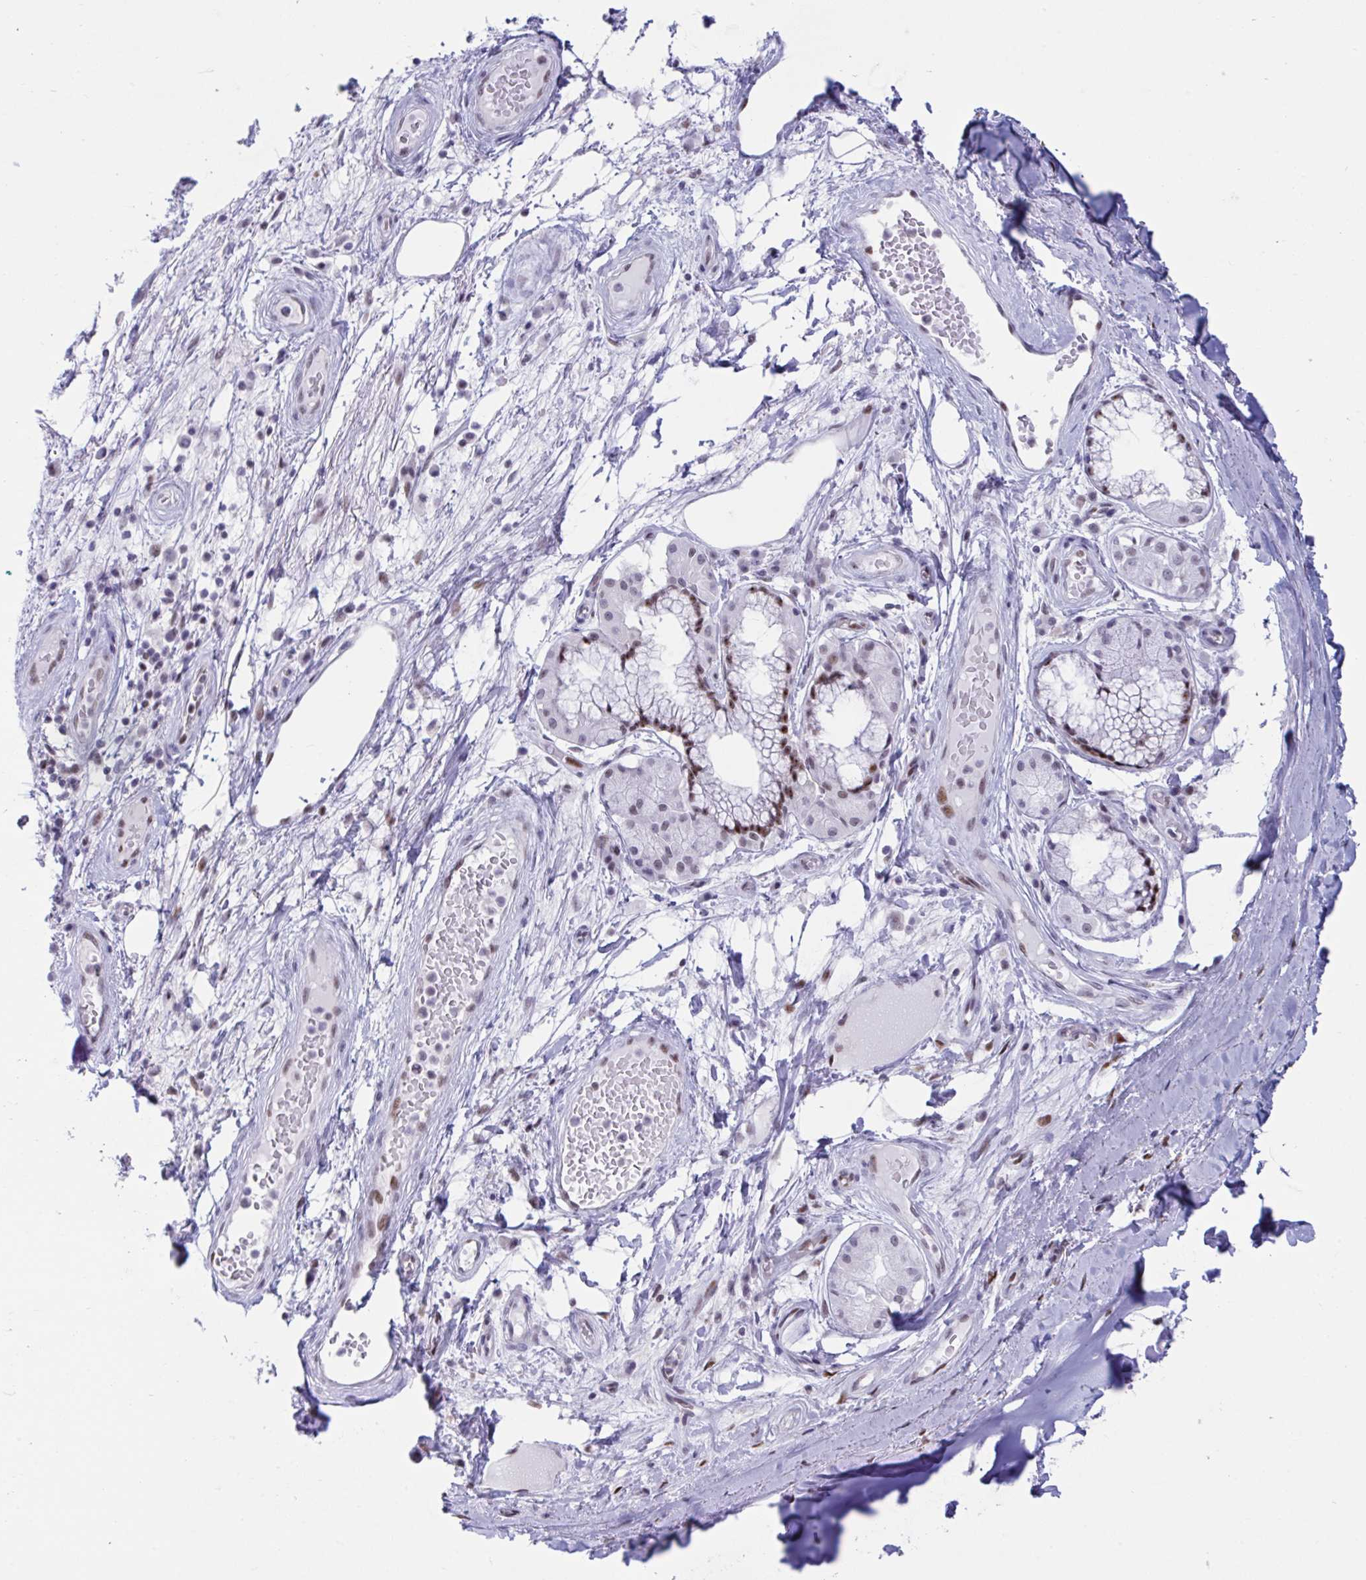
{"staining": {"intensity": "moderate", "quantity": "25%-75%", "location": "nuclear"}, "tissue": "adipose tissue", "cell_type": "Adipocytes", "image_type": "normal", "snomed": [{"axis": "morphology", "description": "Normal tissue, NOS"}, {"axis": "topography", "description": "Cartilage tissue"}, {"axis": "topography", "description": "Bronchus"}], "caption": "IHC histopathology image of unremarkable adipose tissue: adipose tissue stained using immunohistochemistry (IHC) reveals medium levels of moderate protein expression localized specifically in the nuclear of adipocytes, appearing as a nuclear brown color.", "gene": "IKZF2", "patient": {"sex": "male", "age": 64}}